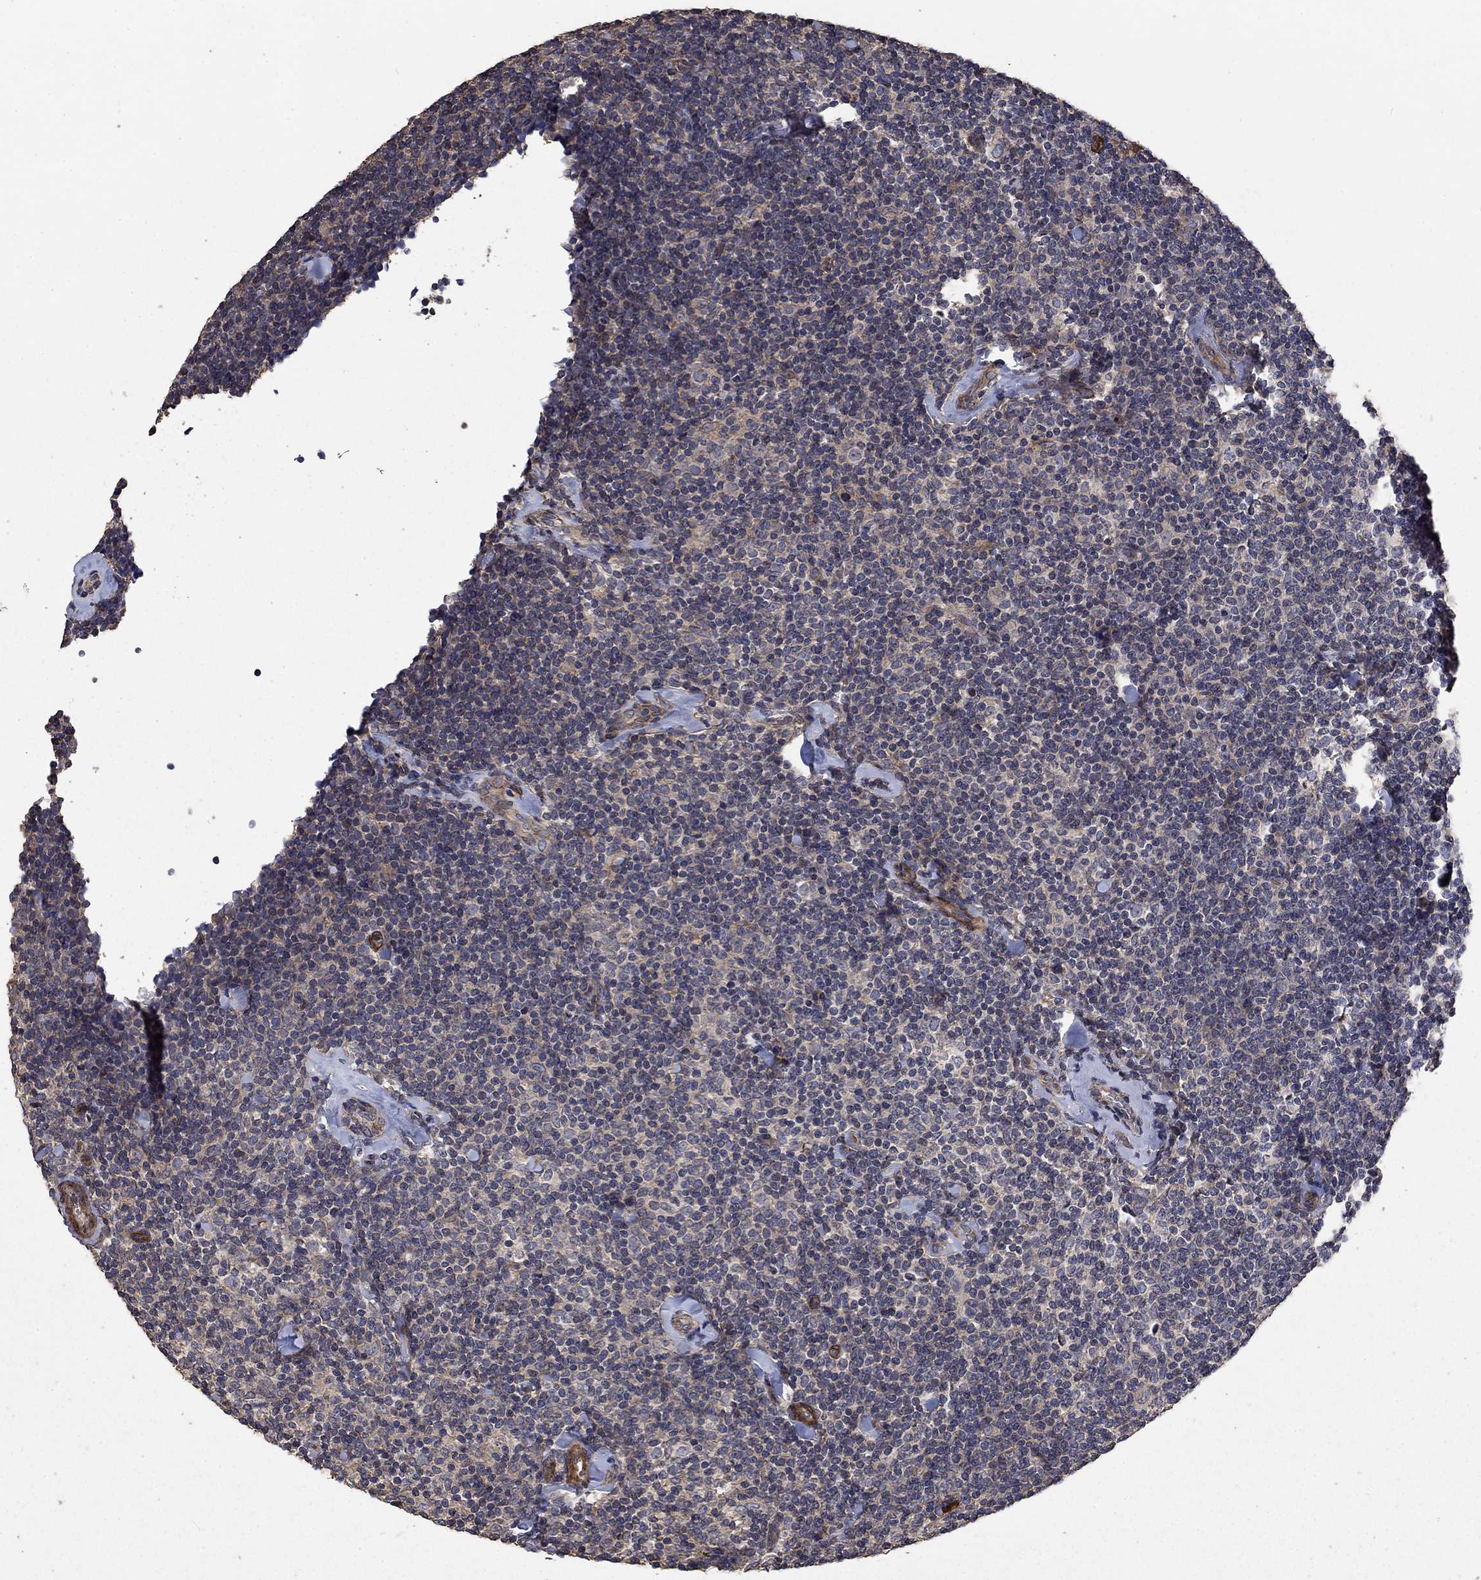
{"staining": {"intensity": "negative", "quantity": "none", "location": "none"}, "tissue": "lymphoma", "cell_type": "Tumor cells", "image_type": "cancer", "snomed": [{"axis": "morphology", "description": "Malignant lymphoma, non-Hodgkin's type, Low grade"}, {"axis": "topography", "description": "Lymph node"}], "caption": "Immunohistochemical staining of human lymphoma displays no significant staining in tumor cells.", "gene": "PDE3A", "patient": {"sex": "female", "age": 56}}